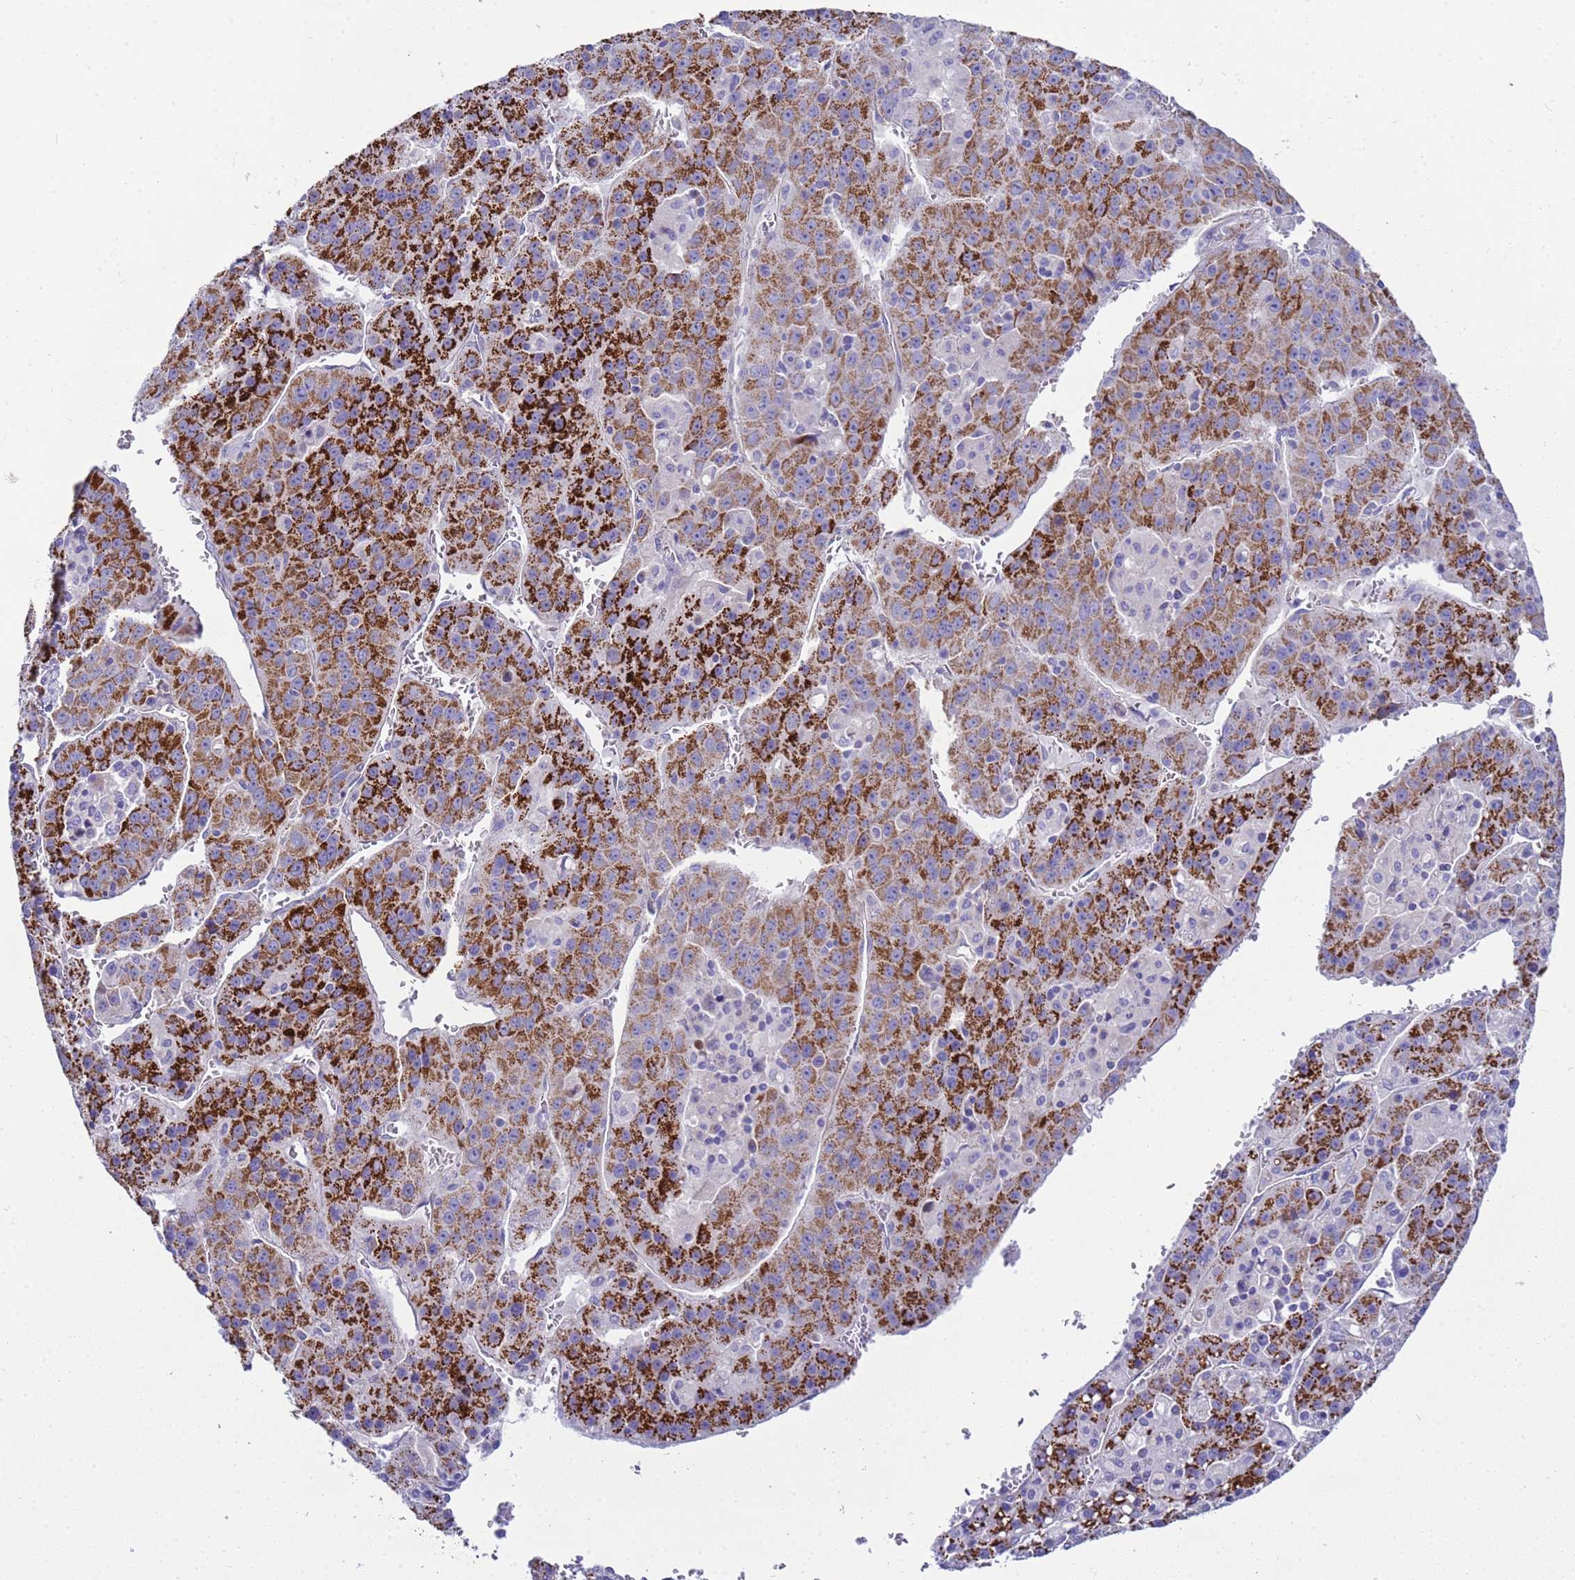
{"staining": {"intensity": "strong", "quantity": ">75%", "location": "cytoplasmic/membranous"}, "tissue": "liver cancer", "cell_type": "Tumor cells", "image_type": "cancer", "snomed": [{"axis": "morphology", "description": "Carcinoma, Hepatocellular, NOS"}, {"axis": "topography", "description": "Liver"}], "caption": "There is high levels of strong cytoplasmic/membranous staining in tumor cells of liver cancer (hepatocellular carcinoma), as demonstrated by immunohistochemical staining (brown color).", "gene": "RIPPLY2", "patient": {"sex": "female", "age": 53}}